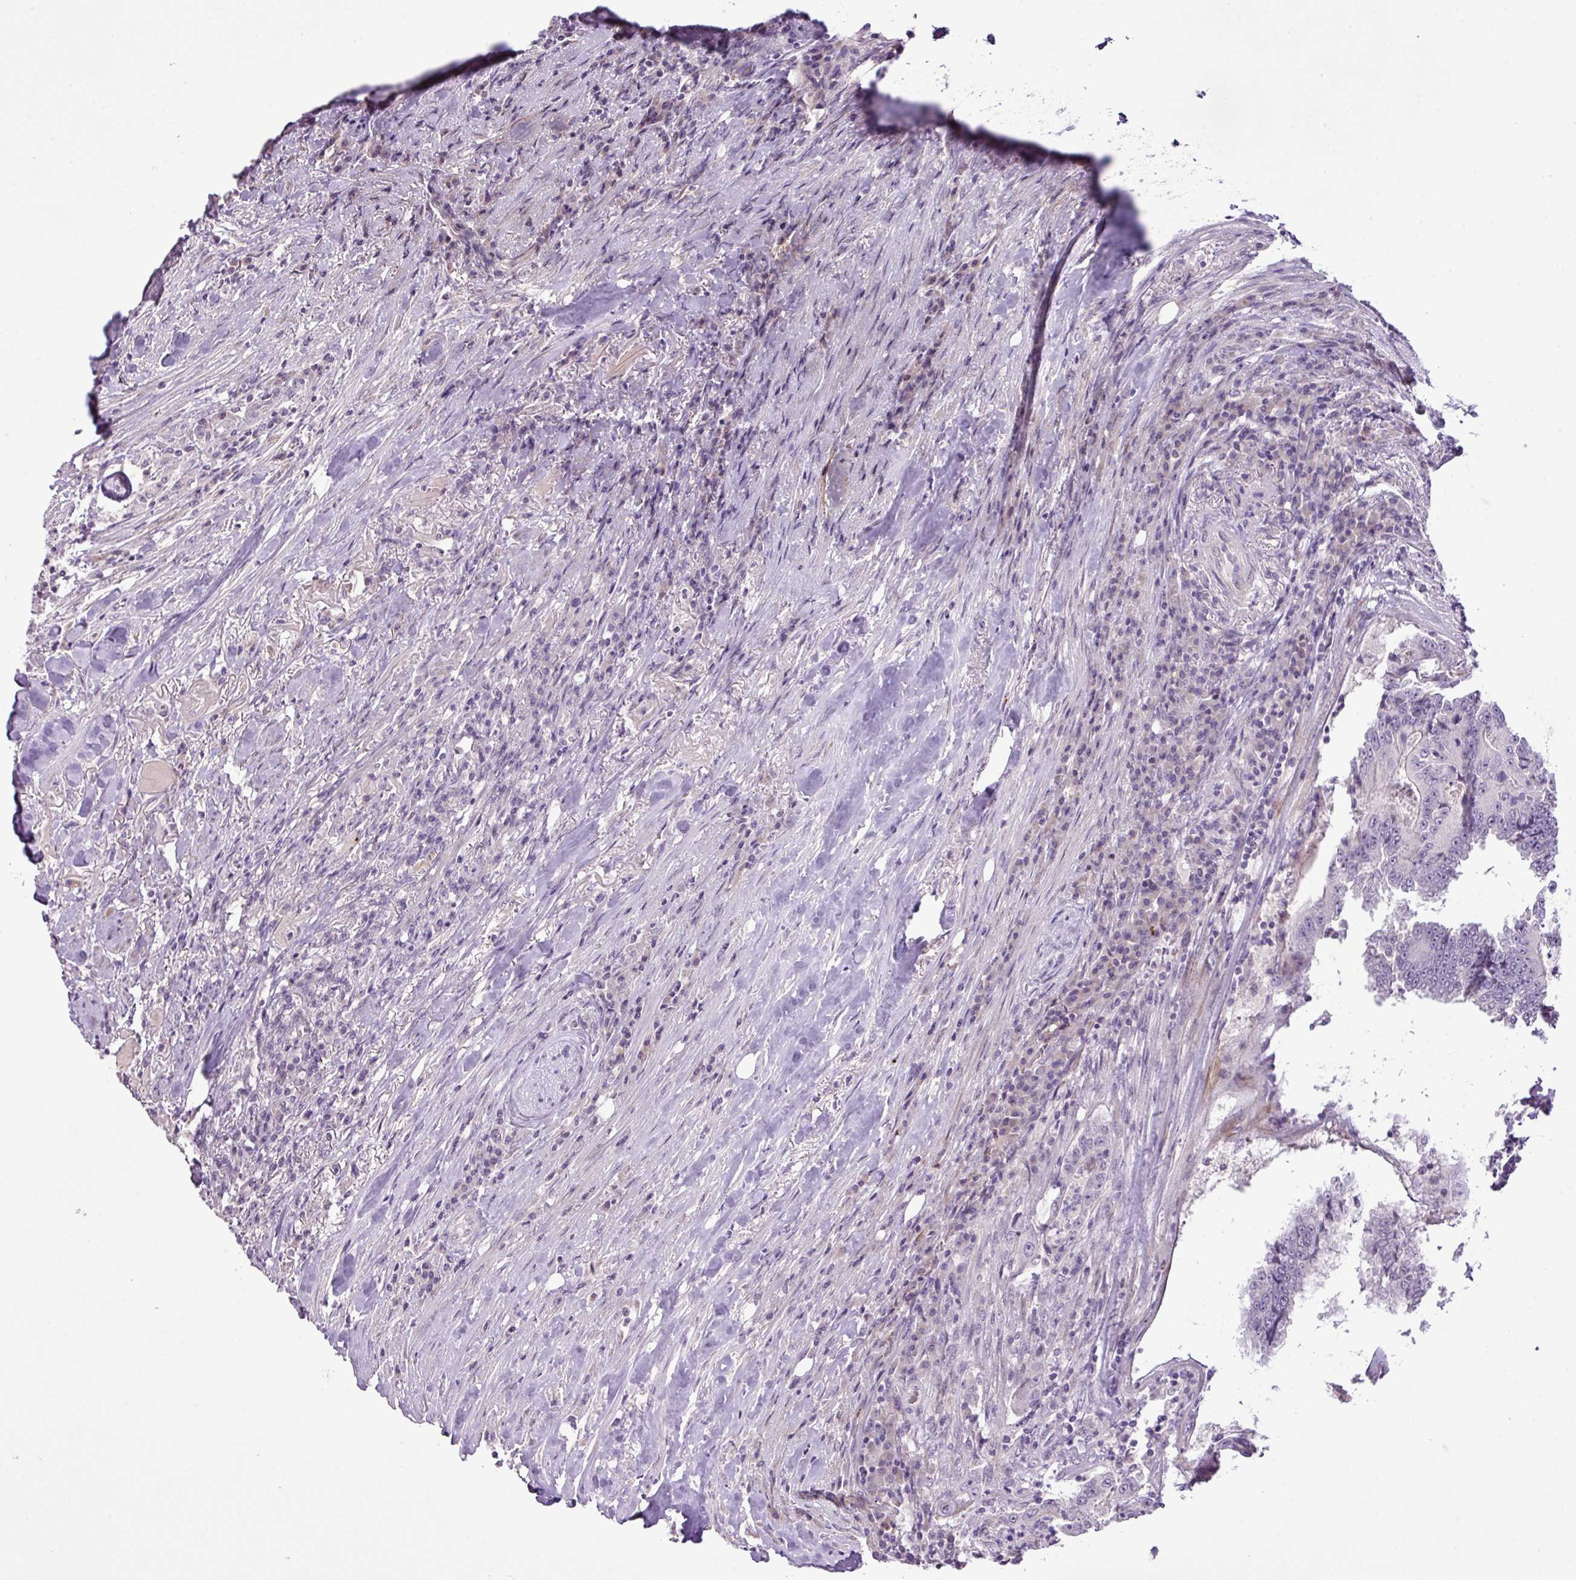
{"staining": {"intensity": "negative", "quantity": "none", "location": "none"}, "tissue": "colorectal cancer", "cell_type": "Tumor cells", "image_type": "cancer", "snomed": [{"axis": "morphology", "description": "Adenocarcinoma, NOS"}, {"axis": "topography", "description": "Colon"}], "caption": "The micrograph reveals no staining of tumor cells in colorectal cancer.", "gene": "DNAJB13", "patient": {"sex": "male", "age": 83}}